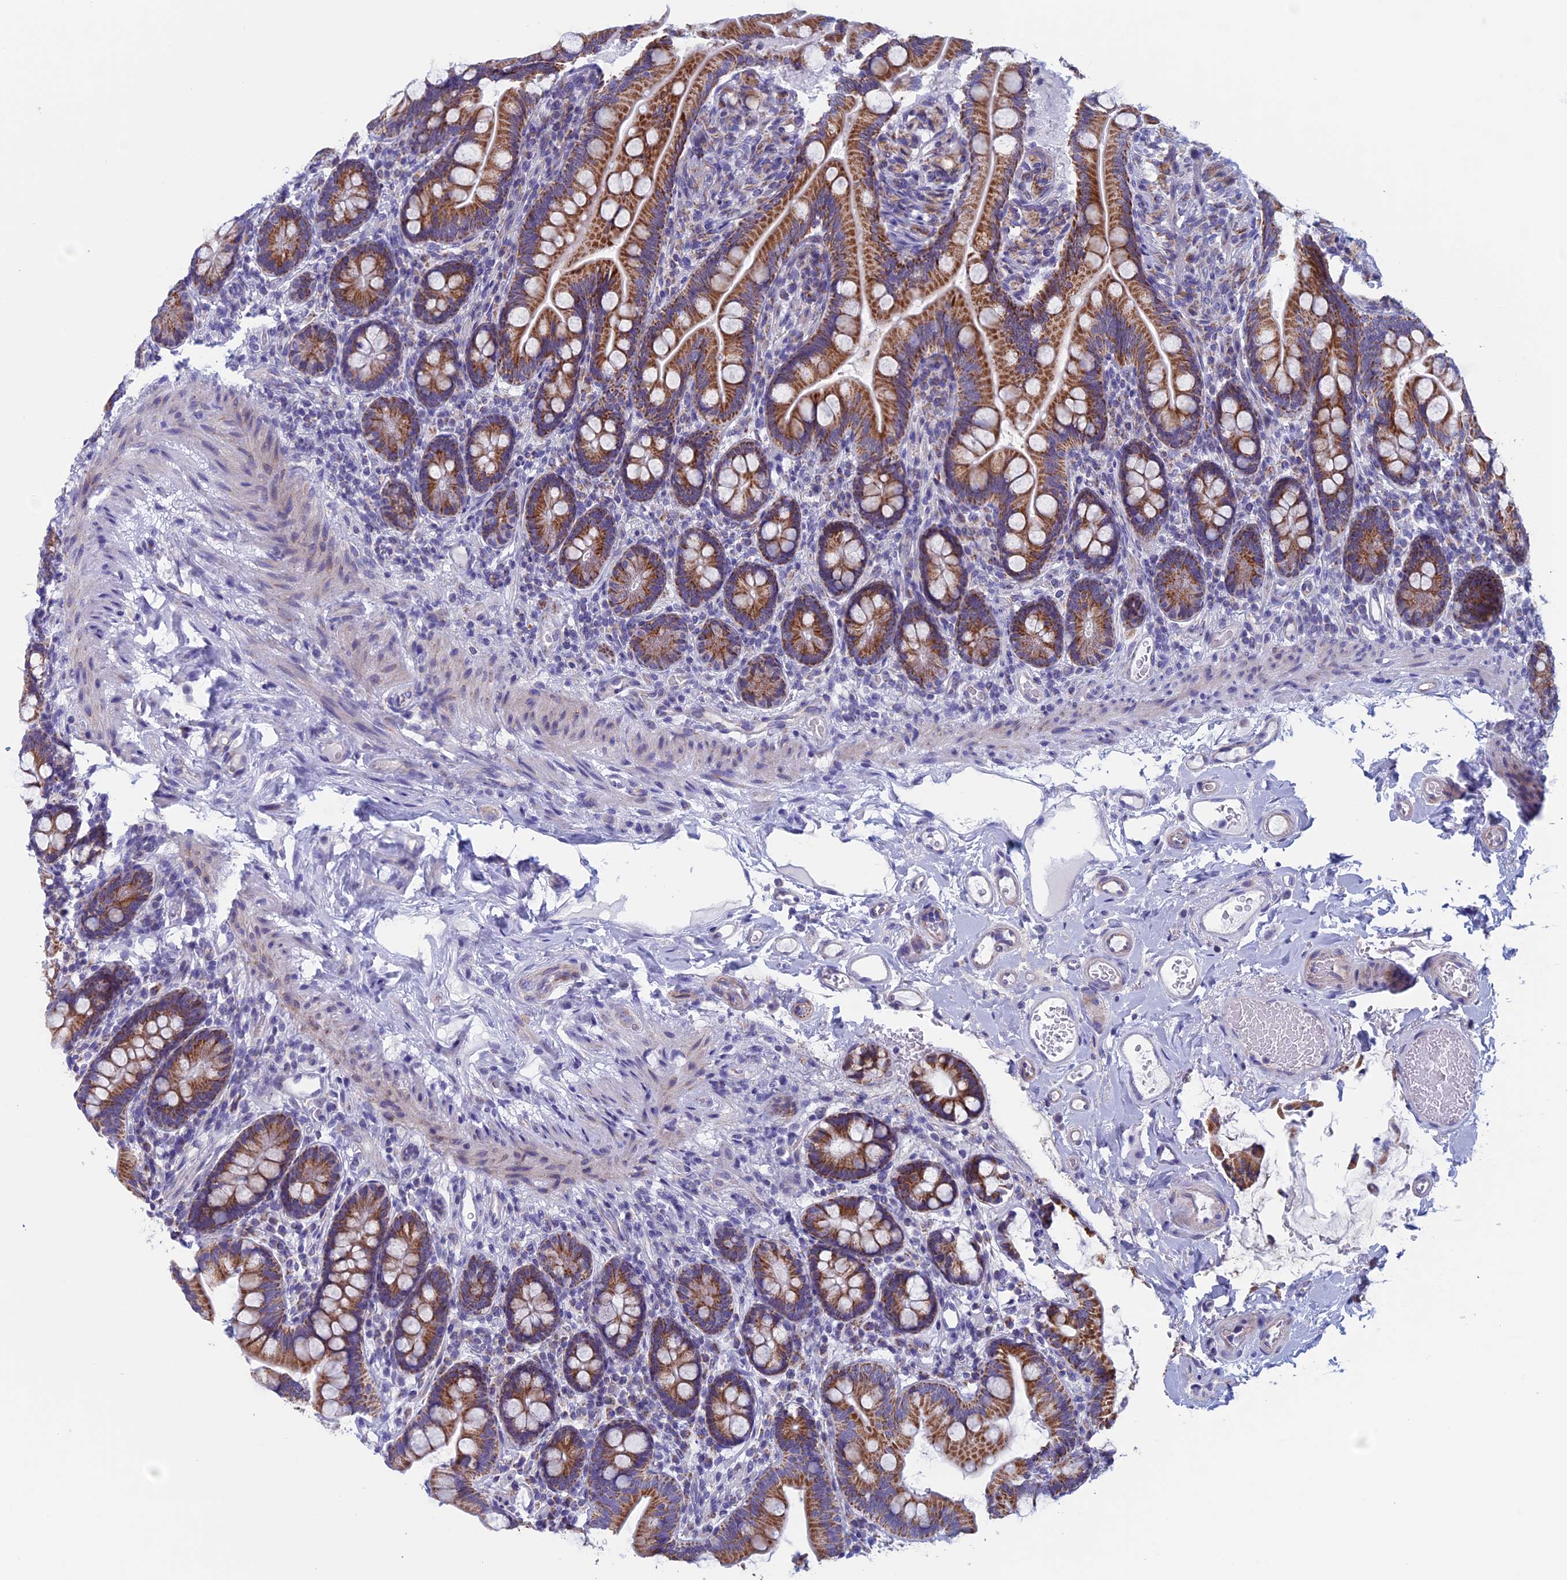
{"staining": {"intensity": "strong", "quantity": ">75%", "location": "cytoplasmic/membranous"}, "tissue": "small intestine", "cell_type": "Glandular cells", "image_type": "normal", "snomed": [{"axis": "morphology", "description": "Normal tissue, NOS"}, {"axis": "topography", "description": "Small intestine"}], "caption": "Unremarkable small intestine displays strong cytoplasmic/membranous staining in approximately >75% of glandular cells, visualized by immunohistochemistry.", "gene": "NDUFB9", "patient": {"sex": "female", "age": 64}}